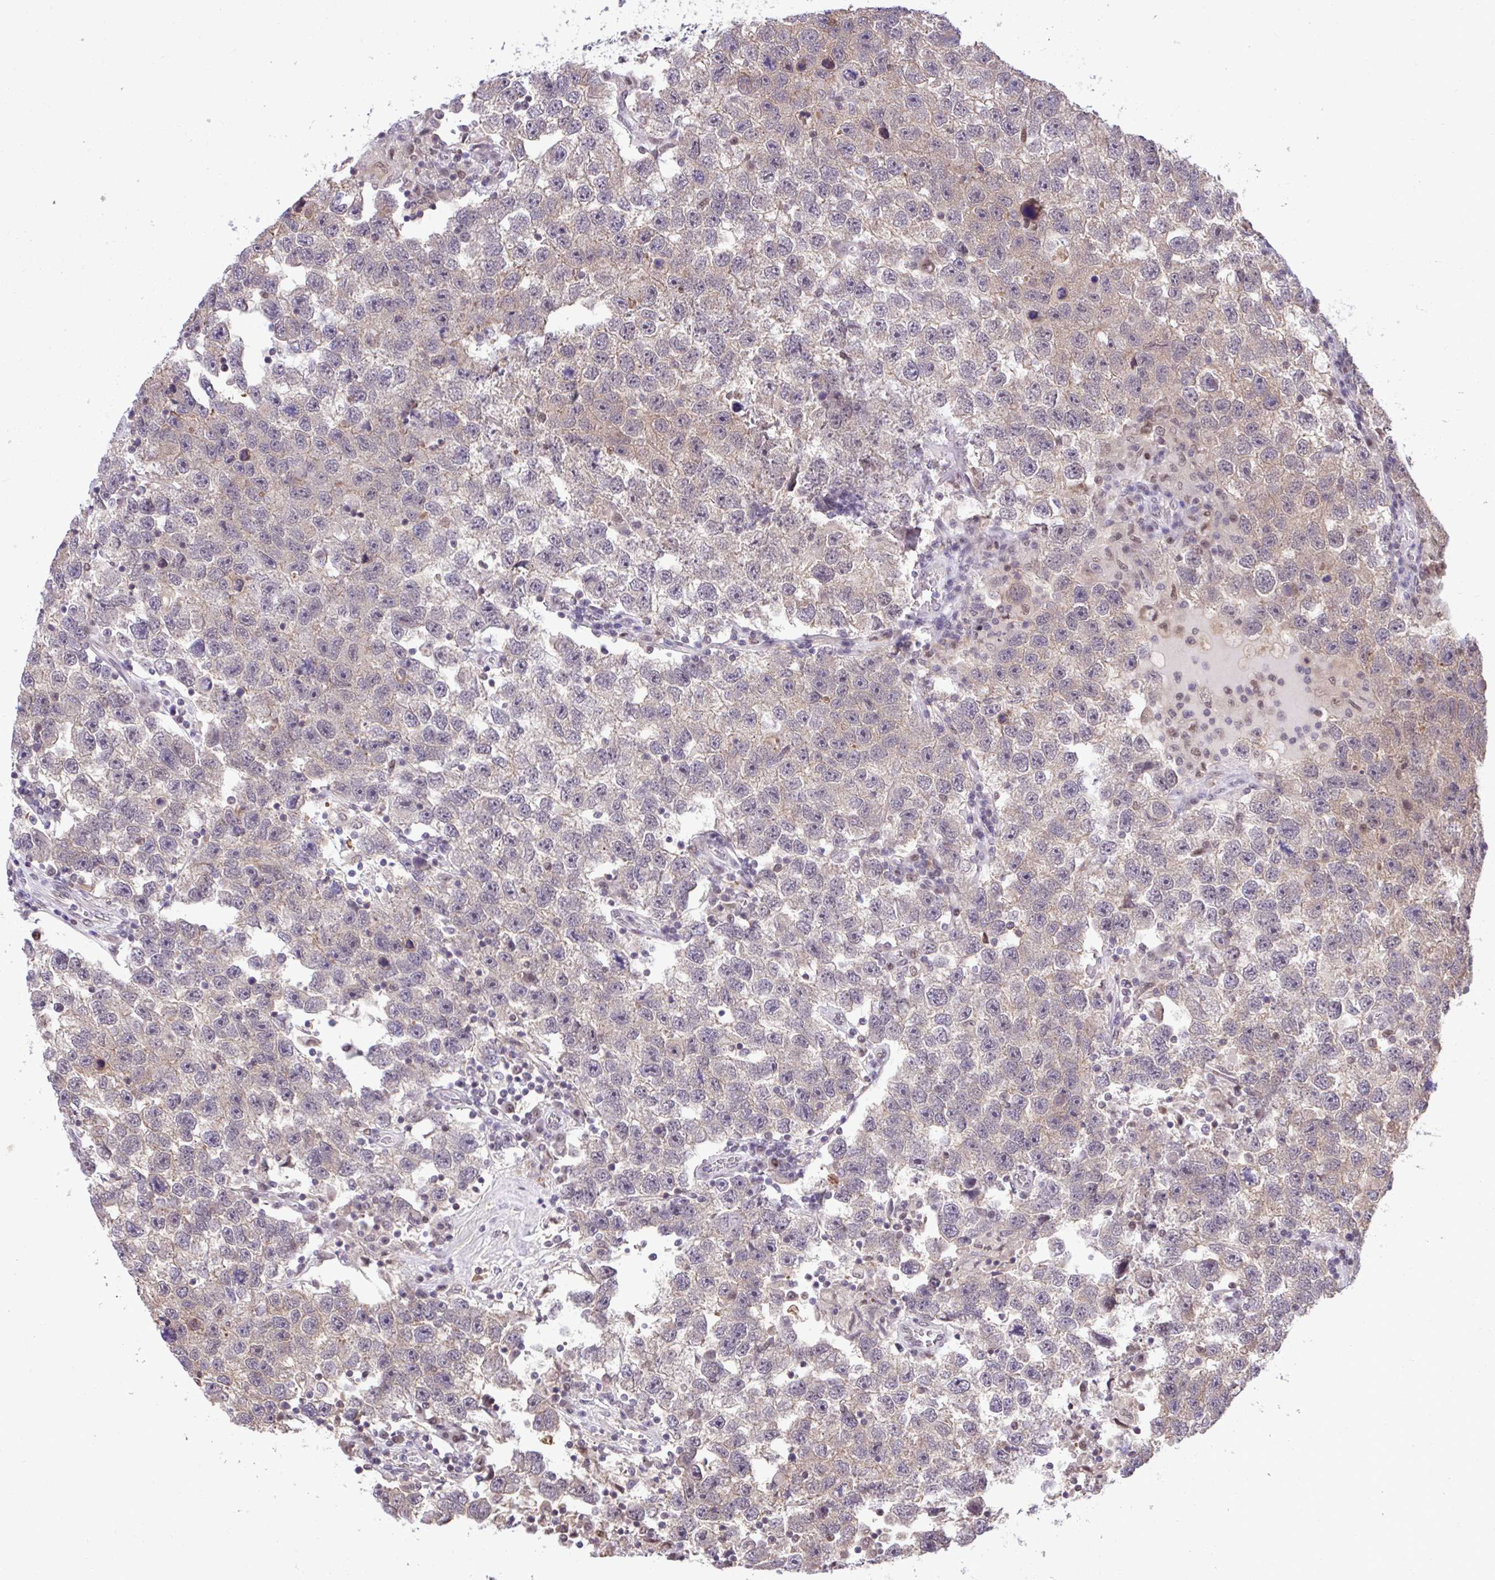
{"staining": {"intensity": "weak", "quantity": "25%-75%", "location": "cytoplasmic/membranous"}, "tissue": "testis cancer", "cell_type": "Tumor cells", "image_type": "cancer", "snomed": [{"axis": "morphology", "description": "Seminoma, NOS"}, {"axis": "topography", "description": "Testis"}], "caption": "The photomicrograph displays staining of testis cancer, revealing weak cytoplasmic/membranous protein staining (brown color) within tumor cells. The protein of interest is stained brown, and the nuclei are stained in blue (DAB IHC with brightfield microscopy, high magnification).", "gene": "GLIS3", "patient": {"sex": "male", "age": 26}}